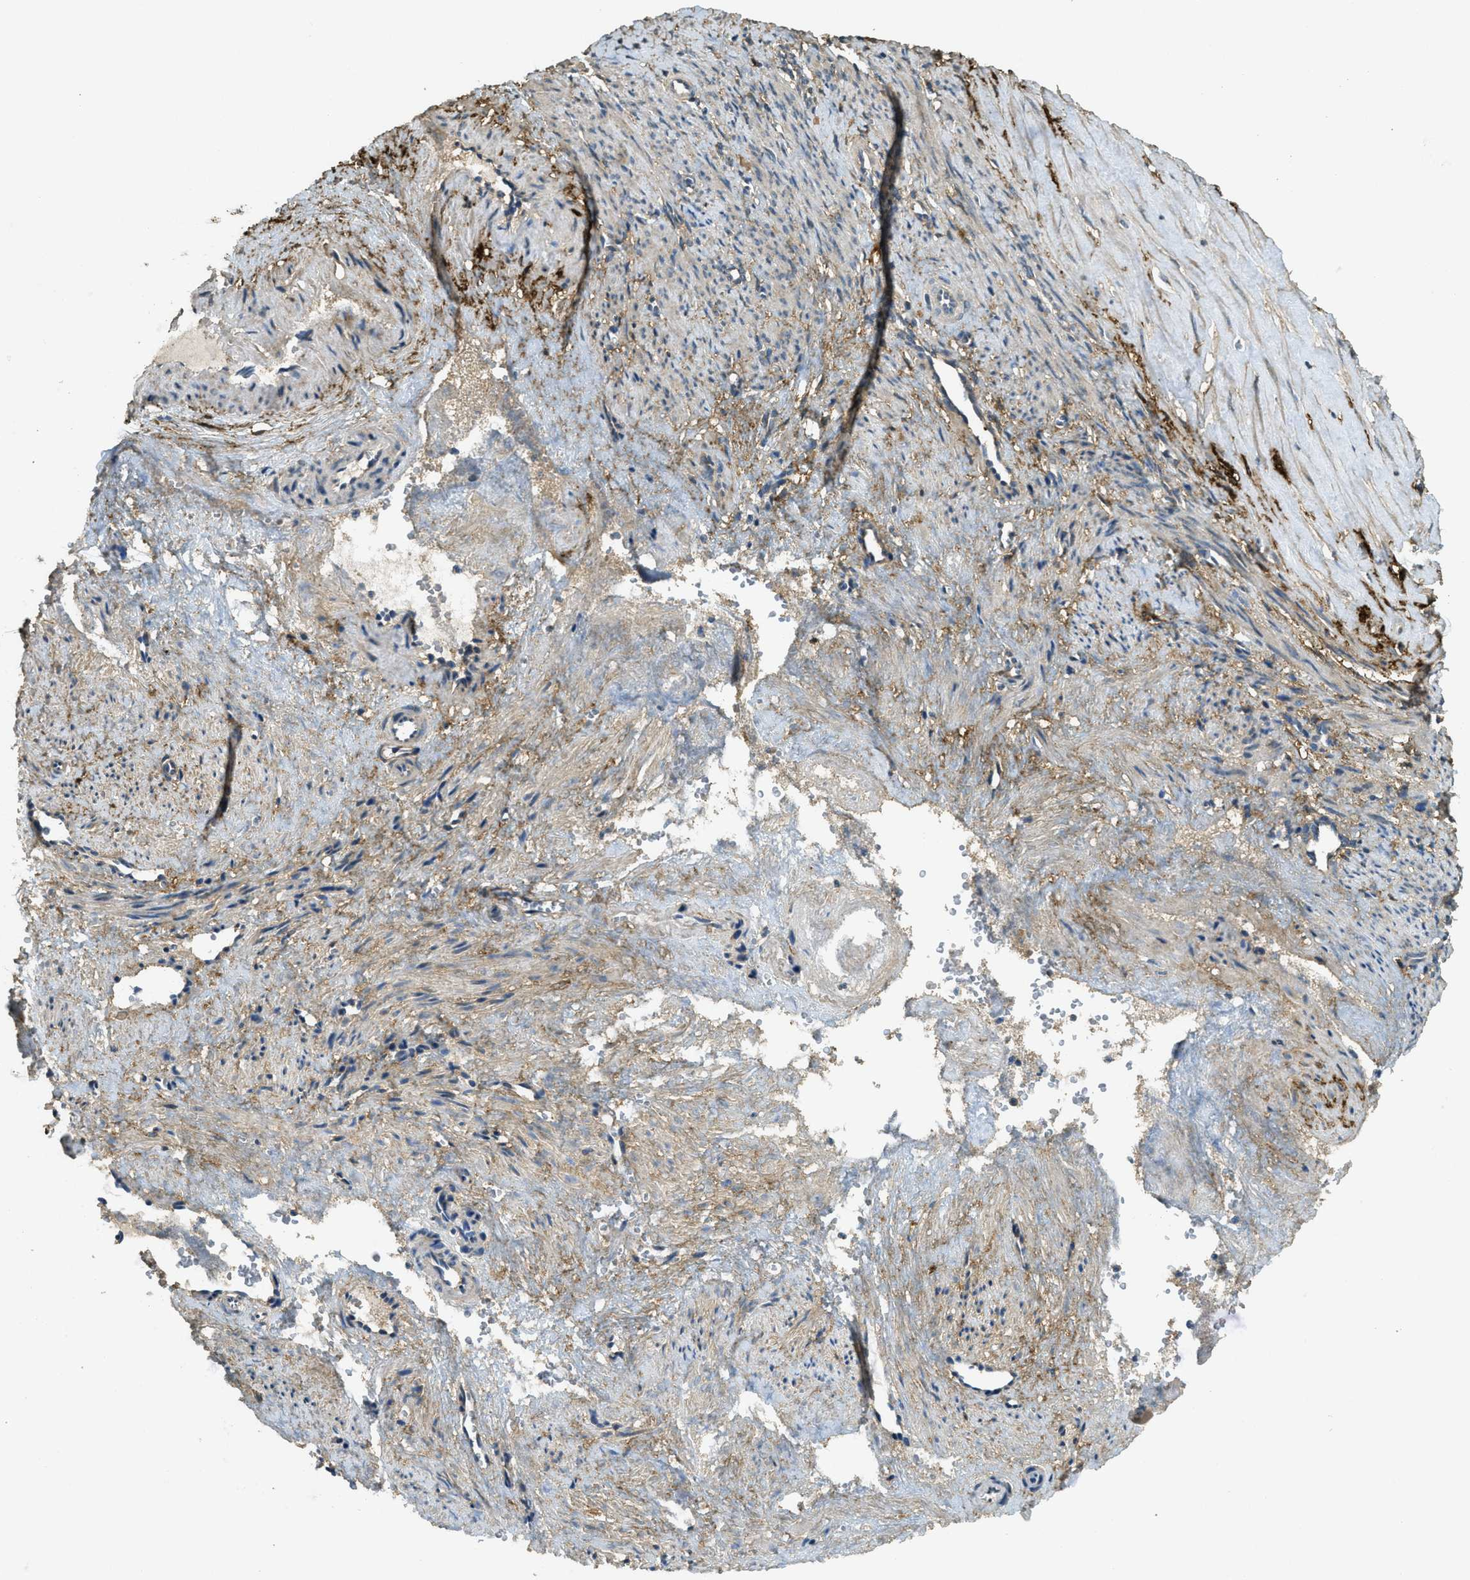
{"staining": {"intensity": "weak", "quantity": ">75%", "location": "cytoplasmic/membranous"}, "tissue": "smooth muscle", "cell_type": "Smooth muscle cells", "image_type": "normal", "snomed": [{"axis": "morphology", "description": "Normal tissue, NOS"}, {"axis": "topography", "description": "Endometrium"}], "caption": "Benign smooth muscle demonstrates weak cytoplasmic/membranous staining in approximately >75% of smooth muscle cells, visualized by immunohistochemistry.", "gene": "CD276", "patient": {"sex": "female", "age": 33}}